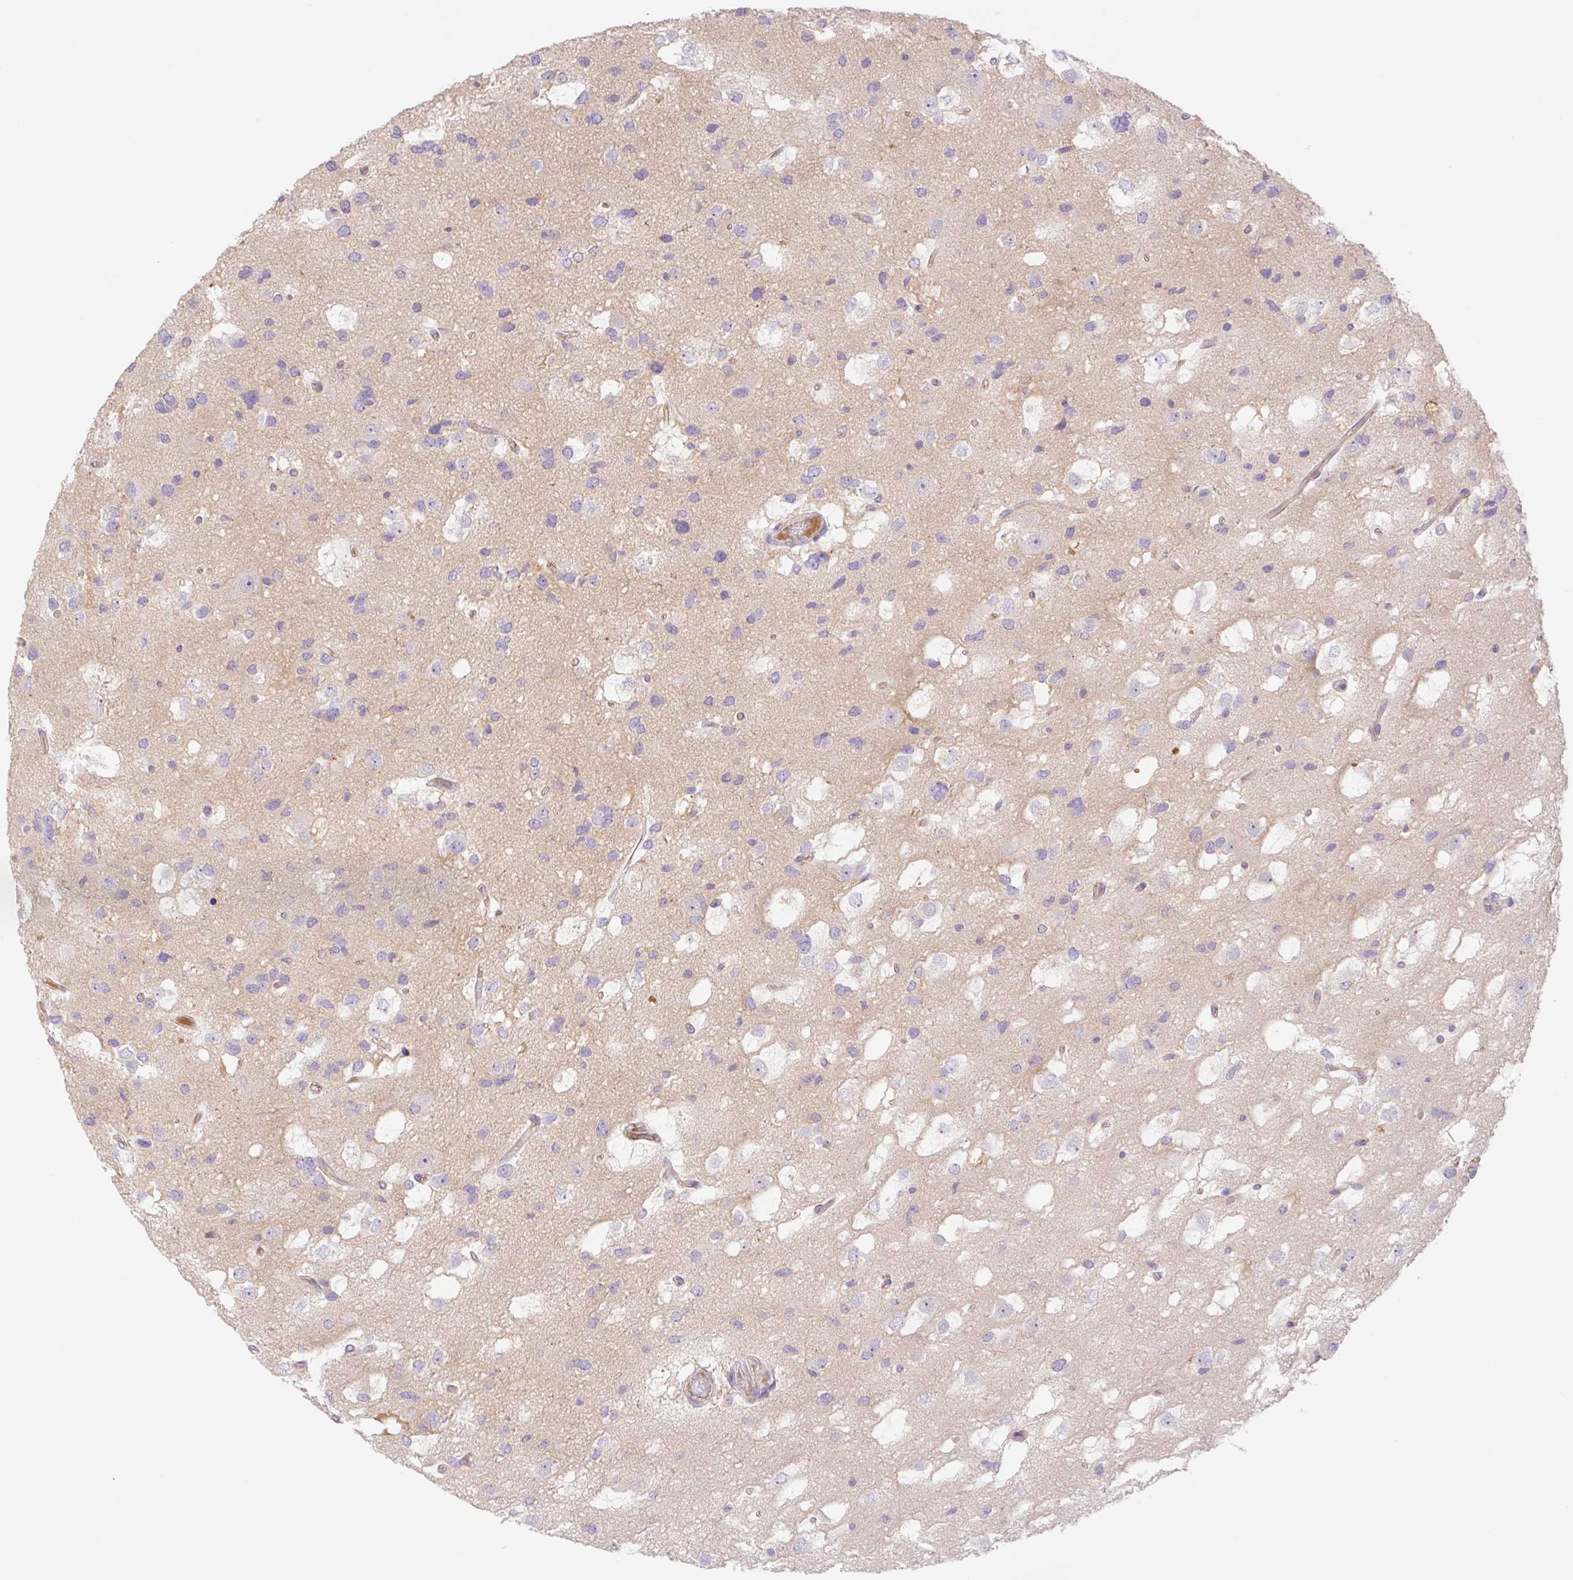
{"staining": {"intensity": "negative", "quantity": "none", "location": "none"}, "tissue": "glioma", "cell_type": "Tumor cells", "image_type": "cancer", "snomed": [{"axis": "morphology", "description": "Glioma, malignant, High grade"}, {"axis": "topography", "description": "Brain"}], "caption": "There is no significant positivity in tumor cells of glioma.", "gene": "DENND5A", "patient": {"sex": "male", "age": 53}}